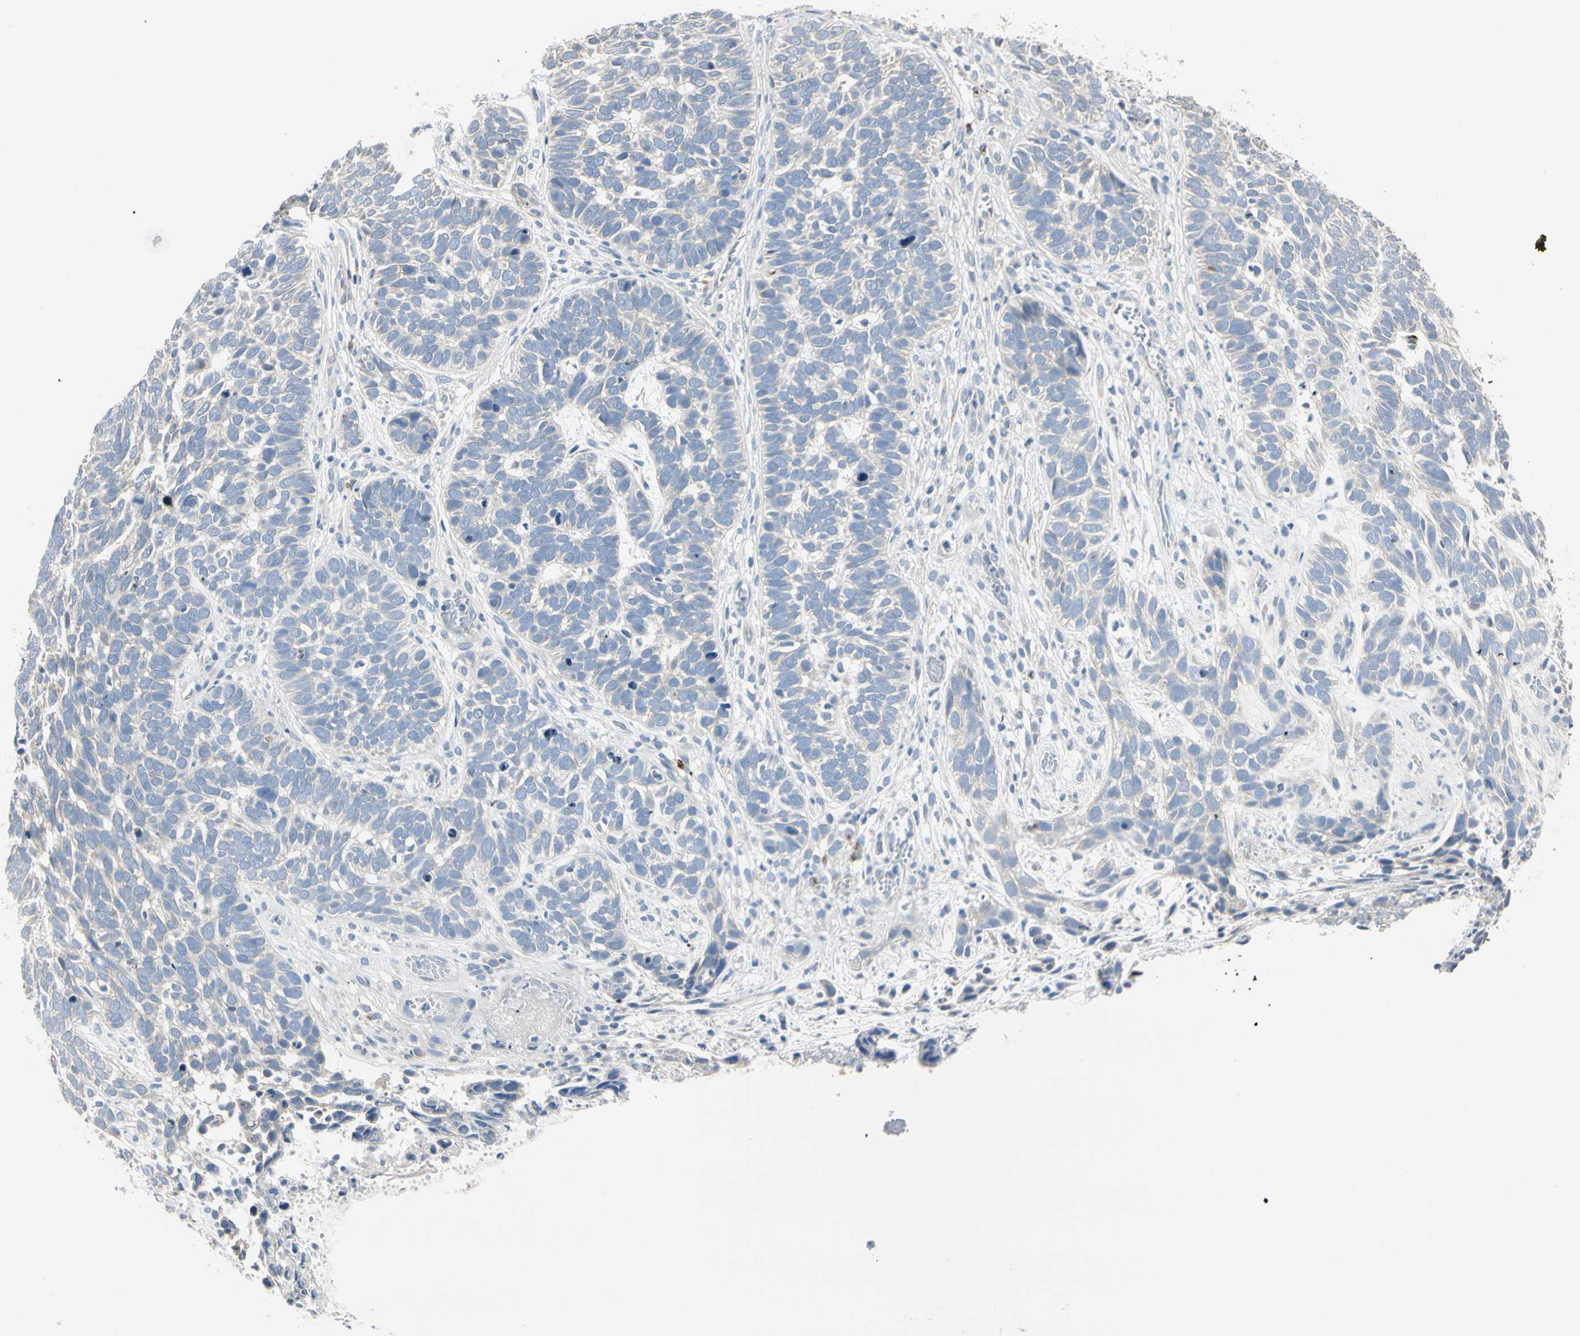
{"staining": {"intensity": "negative", "quantity": "none", "location": "none"}, "tissue": "skin cancer", "cell_type": "Tumor cells", "image_type": "cancer", "snomed": [{"axis": "morphology", "description": "Basal cell carcinoma"}, {"axis": "topography", "description": "Skin"}], "caption": "Tumor cells show no significant positivity in basal cell carcinoma (skin). (Stains: DAB (3,3'-diaminobenzidine) immunohistochemistry with hematoxylin counter stain, Microscopy: brightfield microscopy at high magnification).", "gene": "GPR153", "patient": {"sex": "male", "age": 87}}